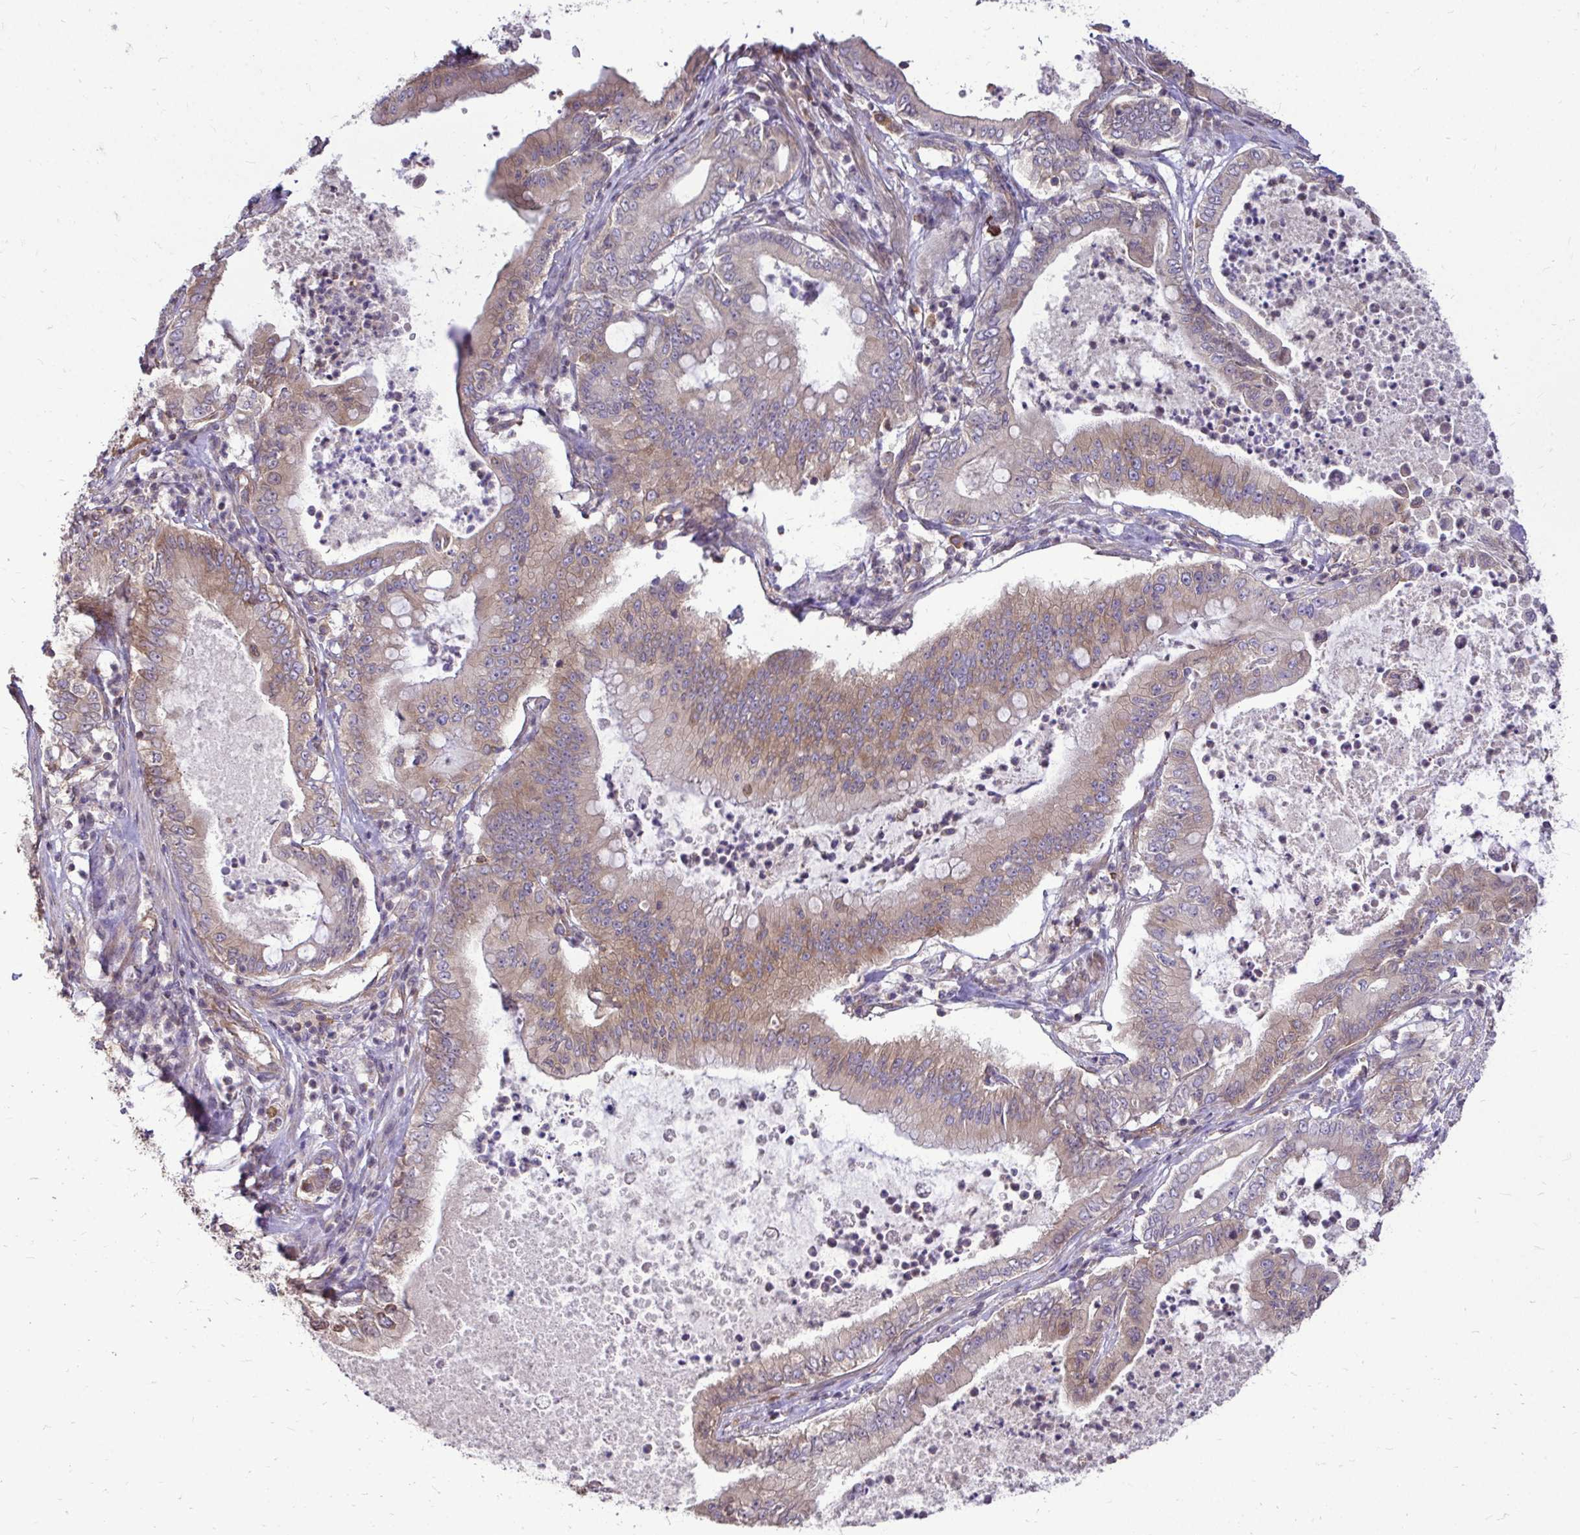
{"staining": {"intensity": "moderate", "quantity": ">75%", "location": "cytoplasmic/membranous"}, "tissue": "pancreatic cancer", "cell_type": "Tumor cells", "image_type": "cancer", "snomed": [{"axis": "morphology", "description": "Adenocarcinoma, NOS"}, {"axis": "topography", "description": "Pancreas"}], "caption": "Protein staining demonstrates moderate cytoplasmic/membranous positivity in about >75% of tumor cells in pancreatic cancer (adenocarcinoma).", "gene": "FMR1", "patient": {"sex": "male", "age": 71}}